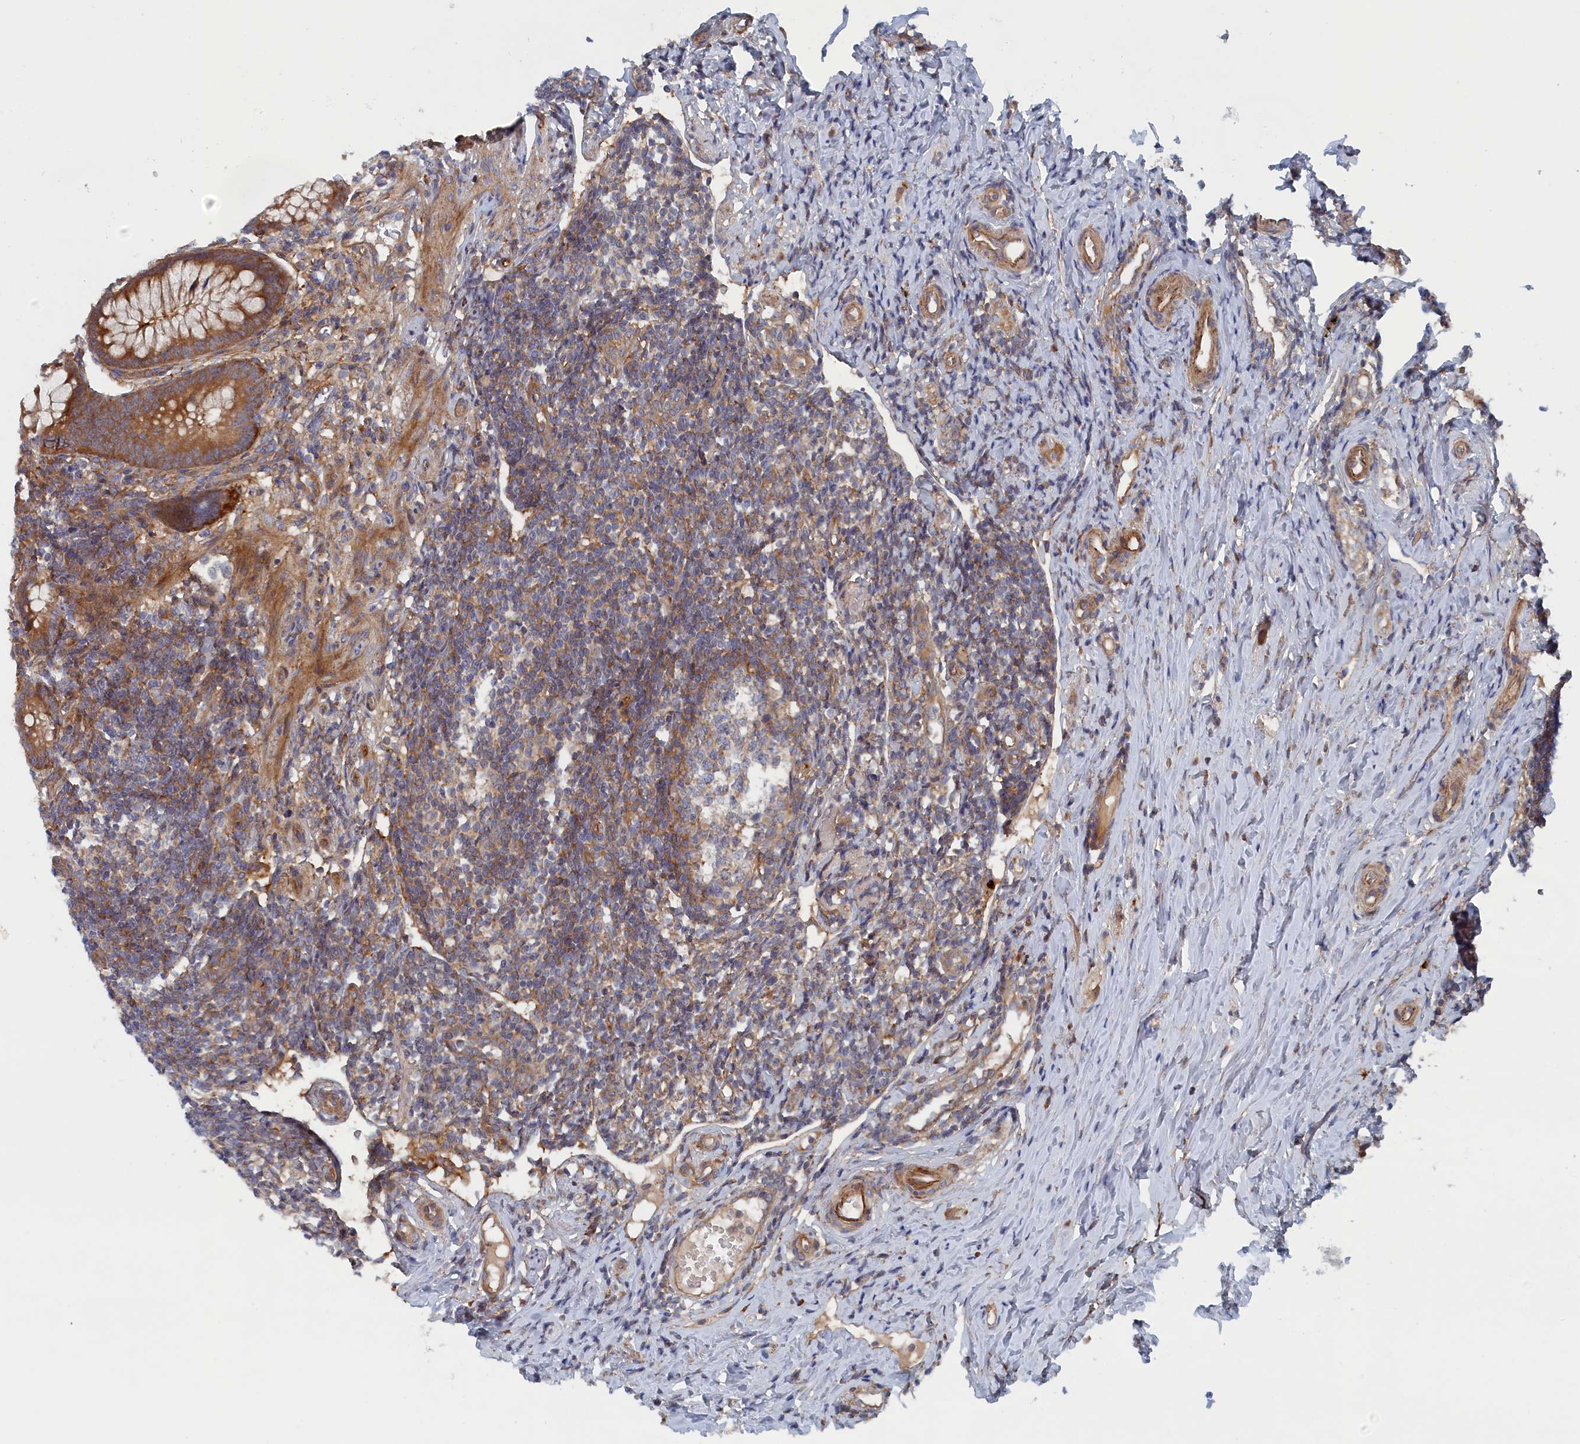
{"staining": {"intensity": "moderate", "quantity": ">75%", "location": "cytoplasmic/membranous"}, "tissue": "appendix", "cell_type": "Glandular cells", "image_type": "normal", "snomed": [{"axis": "morphology", "description": "Normal tissue, NOS"}, {"axis": "topography", "description": "Appendix"}], "caption": "Protein expression analysis of normal appendix displays moderate cytoplasmic/membranous expression in approximately >75% of glandular cells.", "gene": "TMEM196", "patient": {"sex": "female", "age": 33}}